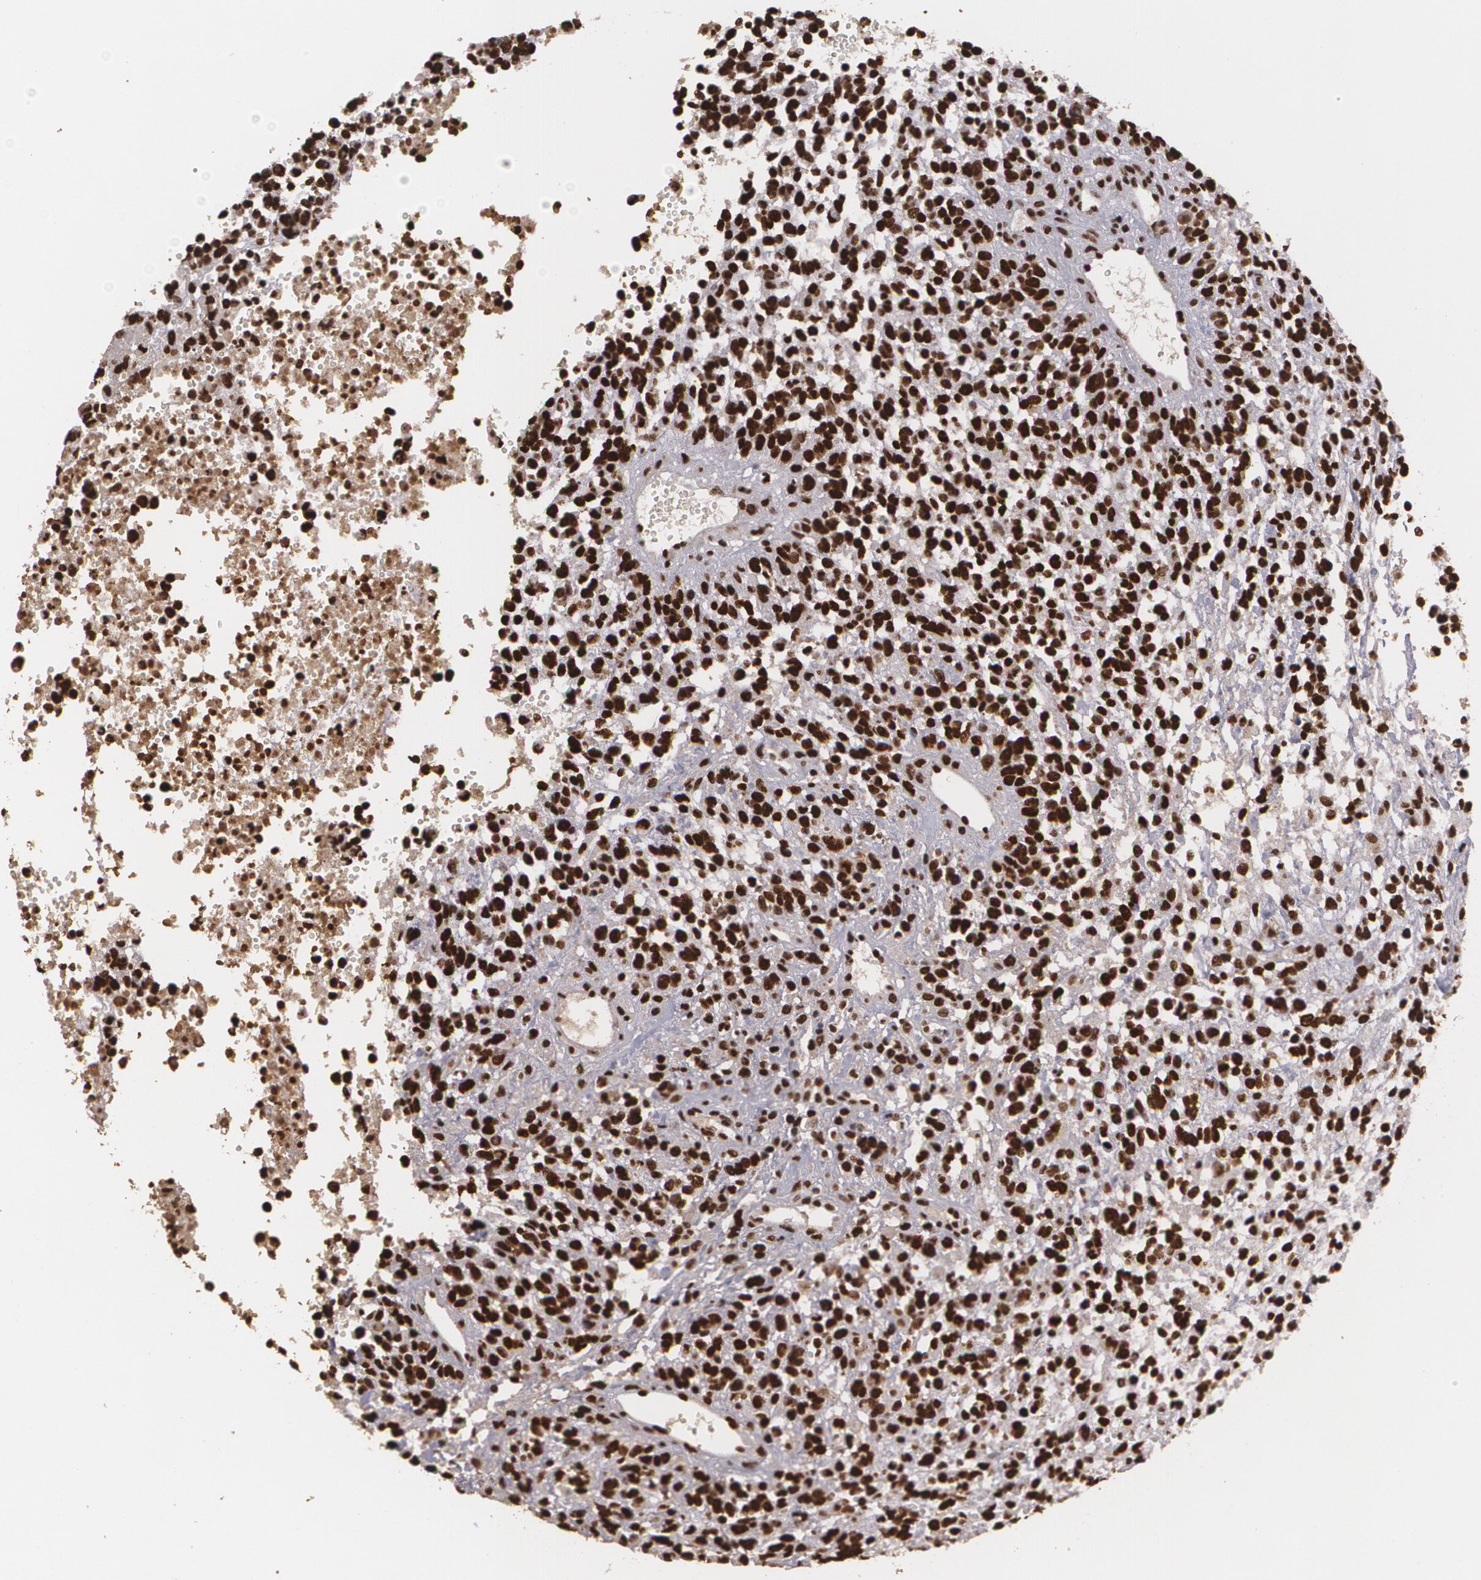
{"staining": {"intensity": "strong", "quantity": ">75%", "location": "nuclear"}, "tissue": "glioma", "cell_type": "Tumor cells", "image_type": "cancer", "snomed": [{"axis": "morphology", "description": "Glioma, malignant, High grade"}, {"axis": "topography", "description": "Brain"}], "caption": "Tumor cells show high levels of strong nuclear staining in about >75% of cells in human malignant glioma (high-grade).", "gene": "RCOR1", "patient": {"sex": "male", "age": 66}}